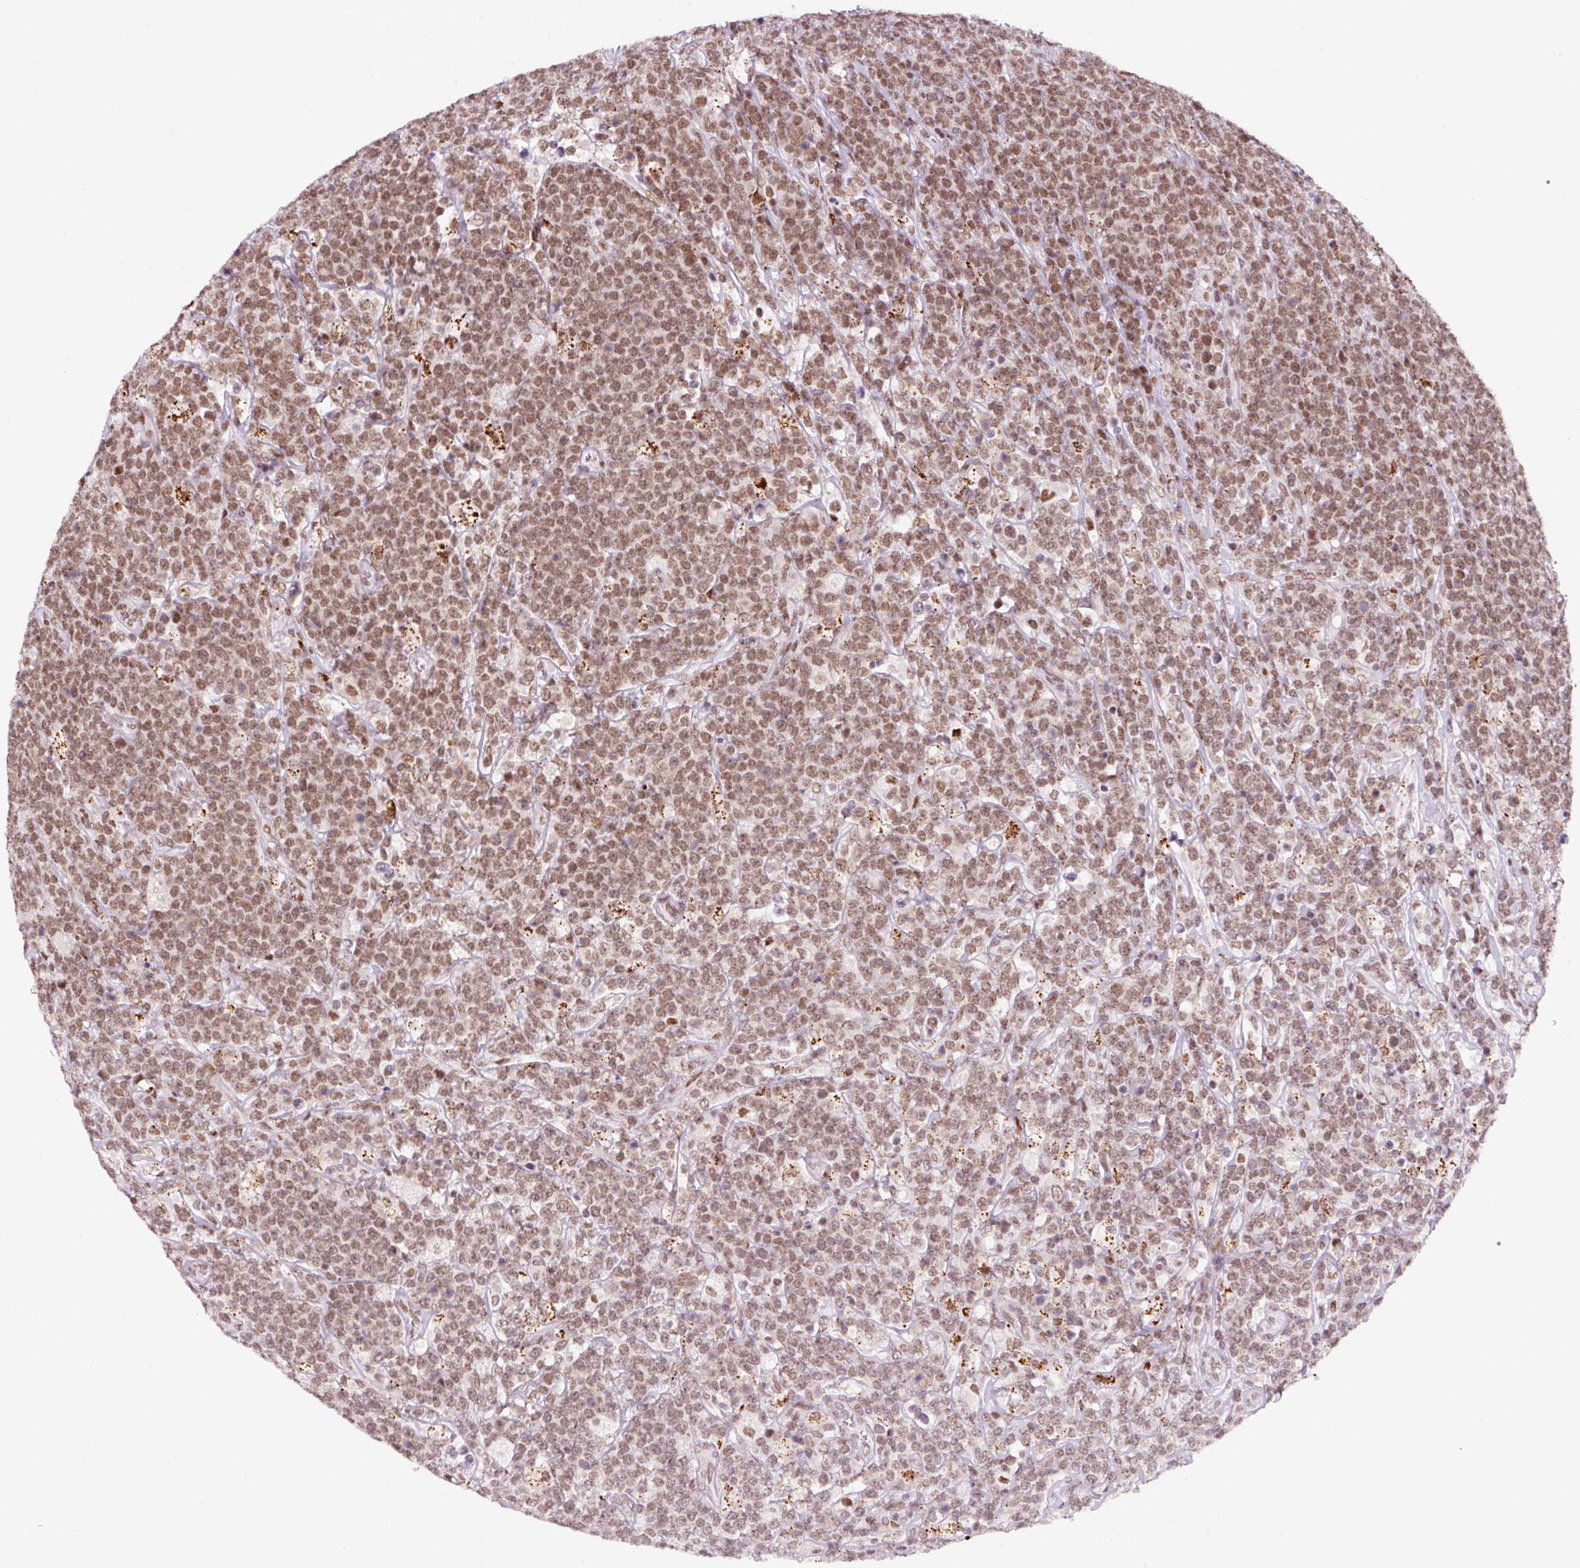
{"staining": {"intensity": "moderate", "quantity": ">75%", "location": "nuclear"}, "tissue": "lymphoma", "cell_type": "Tumor cells", "image_type": "cancer", "snomed": [{"axis": "morphology", "description": "Malignant lymphoma, non-Hodgkin's type, High grade"}, {"axis": "topography", "description": "Small intestine"}], "caption": "An image of malignant lymphoma, non-Hodgkin's type (high-grade) stained for a protein exhibits moderate nuclear brown staining in tumor cells.", "gene": "CCNL2", "patient": {"sex": "male", "age": 8}}